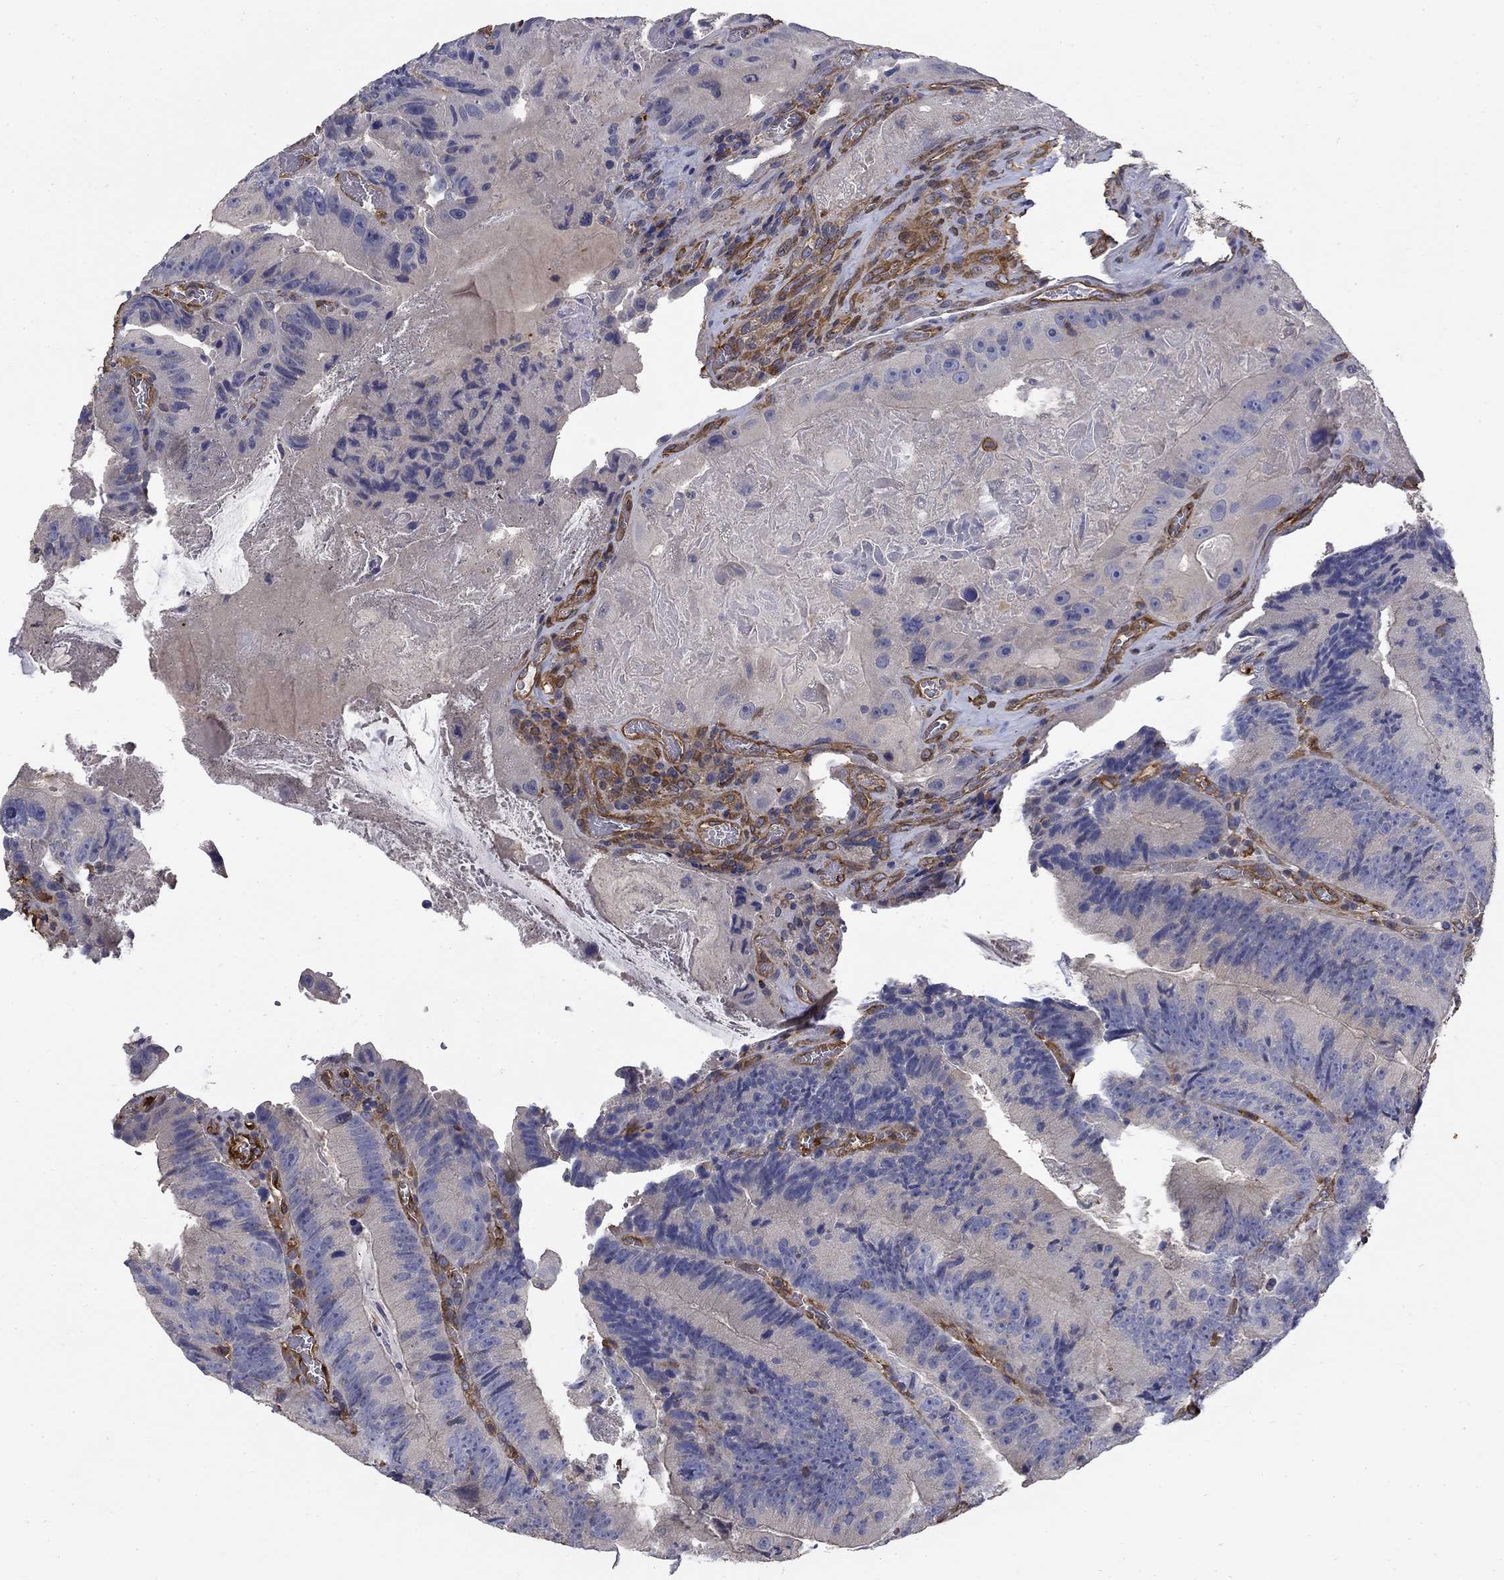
{"staining": {"intensity": "negative", "quantity": "none", "location": "none"}, "tissue": "colorectal cancer", "cell_type": "Tumor cells", "image_type": "cancer", "snomed": [{"axis": "morphology", "description": "Adenocarcinoma, NOS"}, {"axis": "topography", "description": "Colon"}], "caption": "Tumor cells are negative for brown protein staining in colorectal cancer (adenocarcinoma).", "gene": "DPYSL2", "patient": {"sex": "female", "age": 86}}